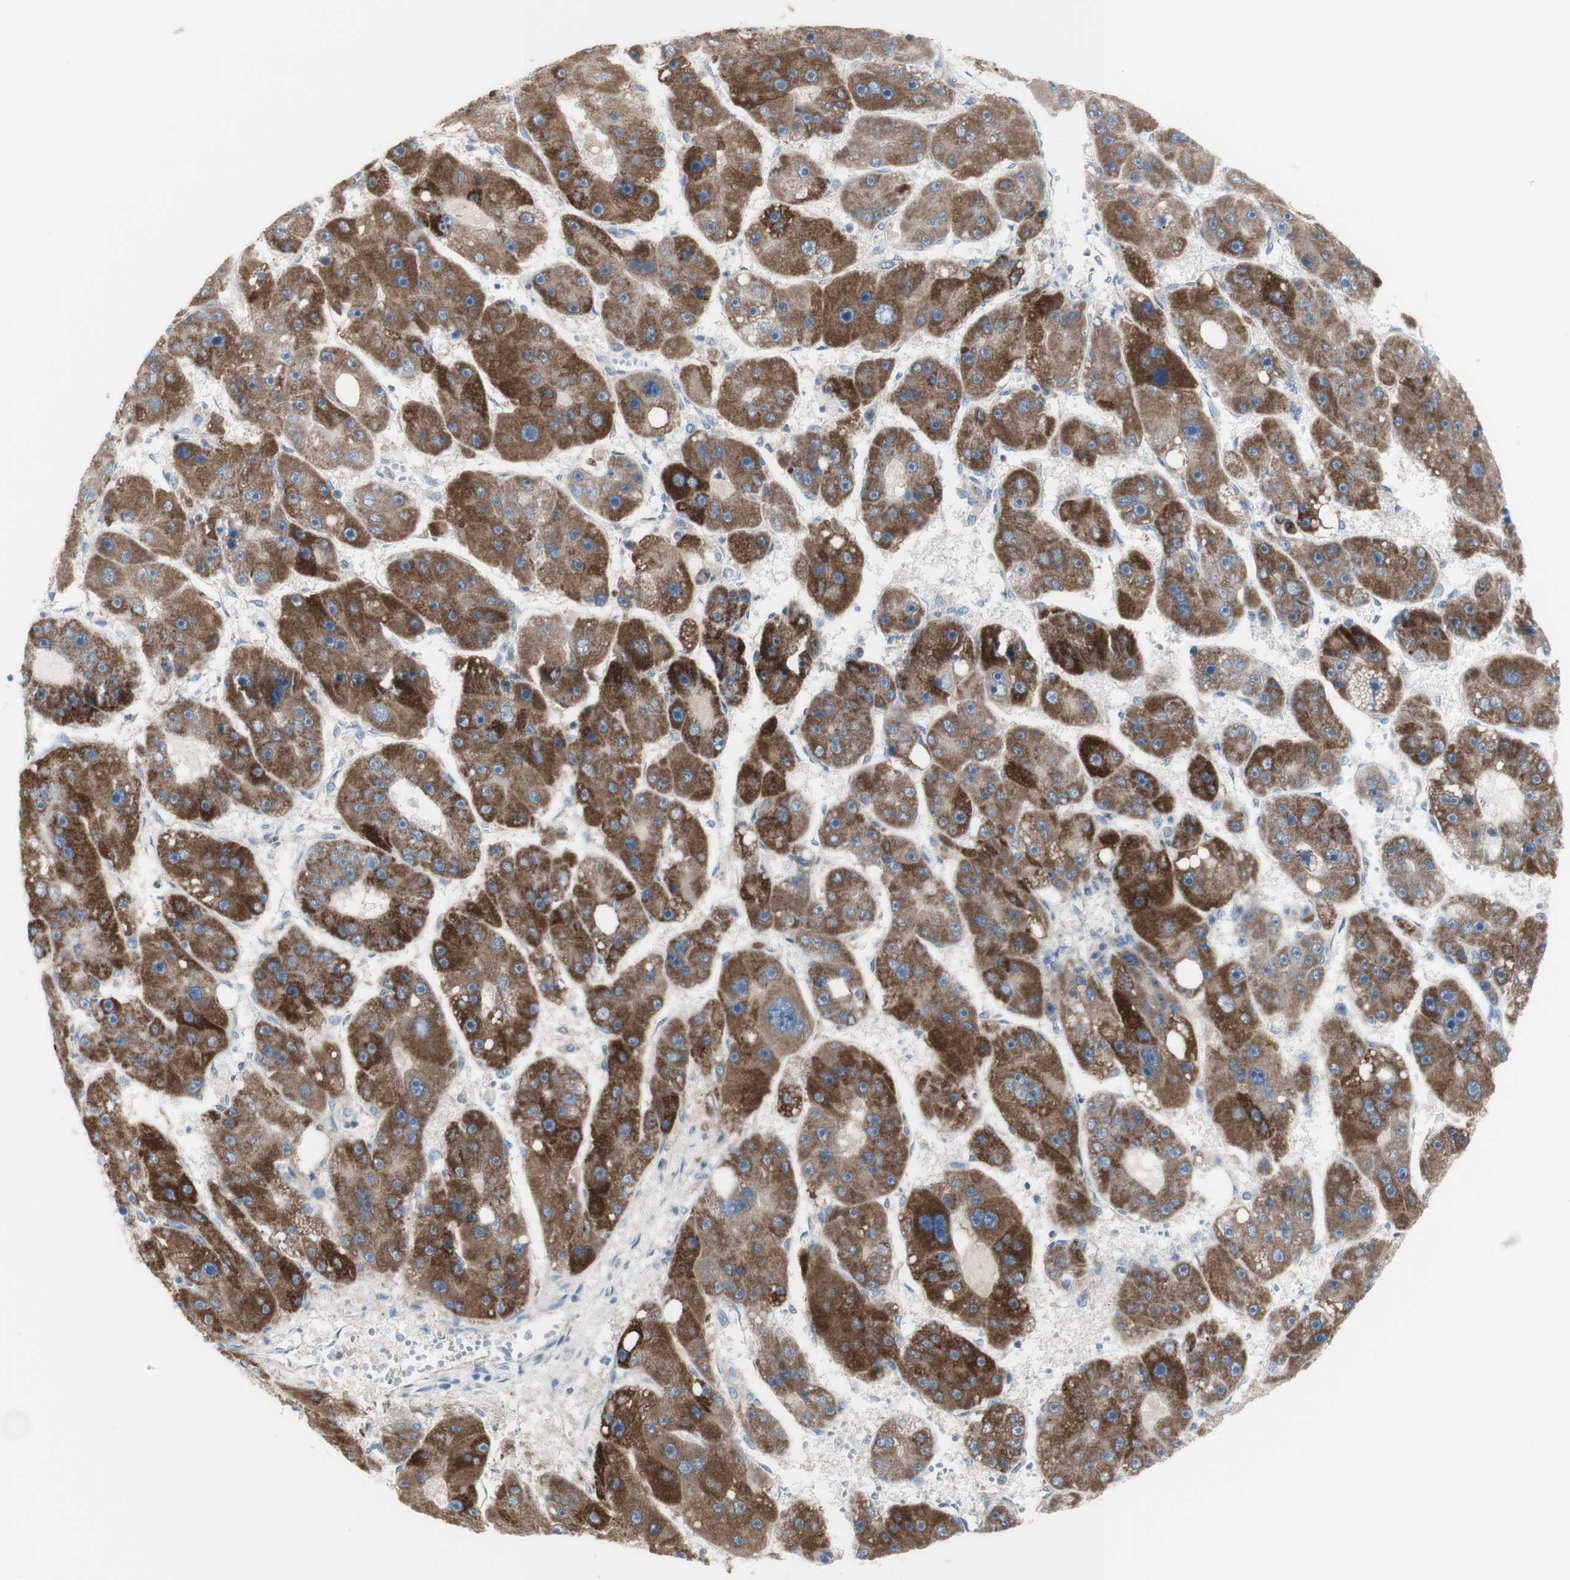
{"staining": {"intensity": "strong", "quantity": ">75%", "location": "cytoplasmic/membranous"}, "tissue": "liver cancer", "cell_type": "Tumor cells", "image_type": "cancer", "snomed": [{"axis": "morphology", "description": "Carcinoma, Hepatocellular, NOS"}, {"axis": "topography", "description": "Liver"}], "caption": "DAB (3,3'-diaminobenzidine) immunohistochemical staining of human liver hepatocellular carcinoma shows strong cytoplasmic/membranous protein positivity in about >75% of tumor cells.", "gene": "C3orf52", "patient": {"sex": "female", "age": 61}}